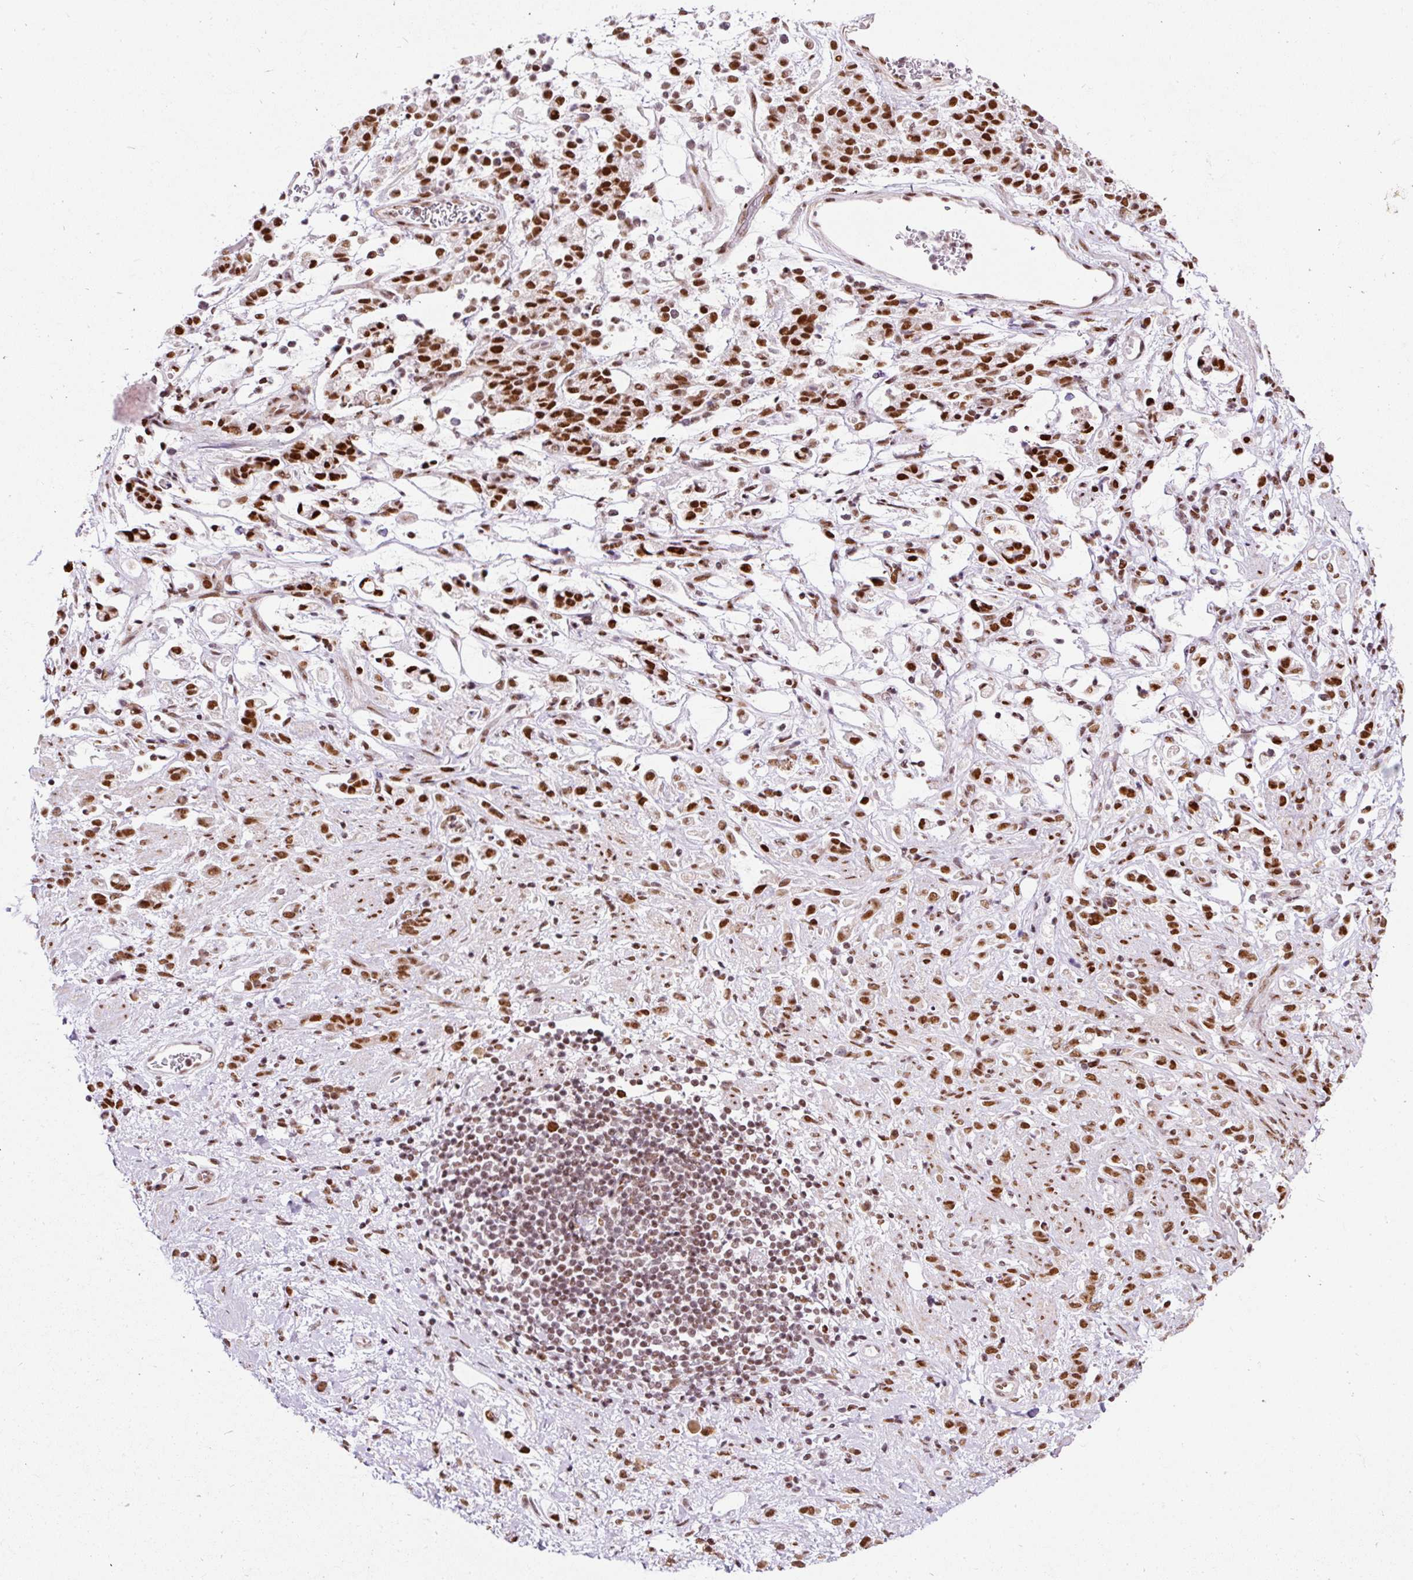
{"staining": {"intensity": "strong", "quantity": ">75%", "location": "nuclear"}, "tissue": "stomach cancer", "cell_type": "Tumor cells", "image_type": "cancer", "snomed": [{"axis": "morphology", "description": "Adenocarcinoma, NOS"}, {"axis": "topography", "description": "Stomach"}], "caption": "Stomach cancer (adenocarcinoma) stained with a brown dye demonstrates strong nuclear positive expression in about >75% of tumor cells.", "gene": "HNRNPC", "patient": {"sex": "female", "age": 60}}